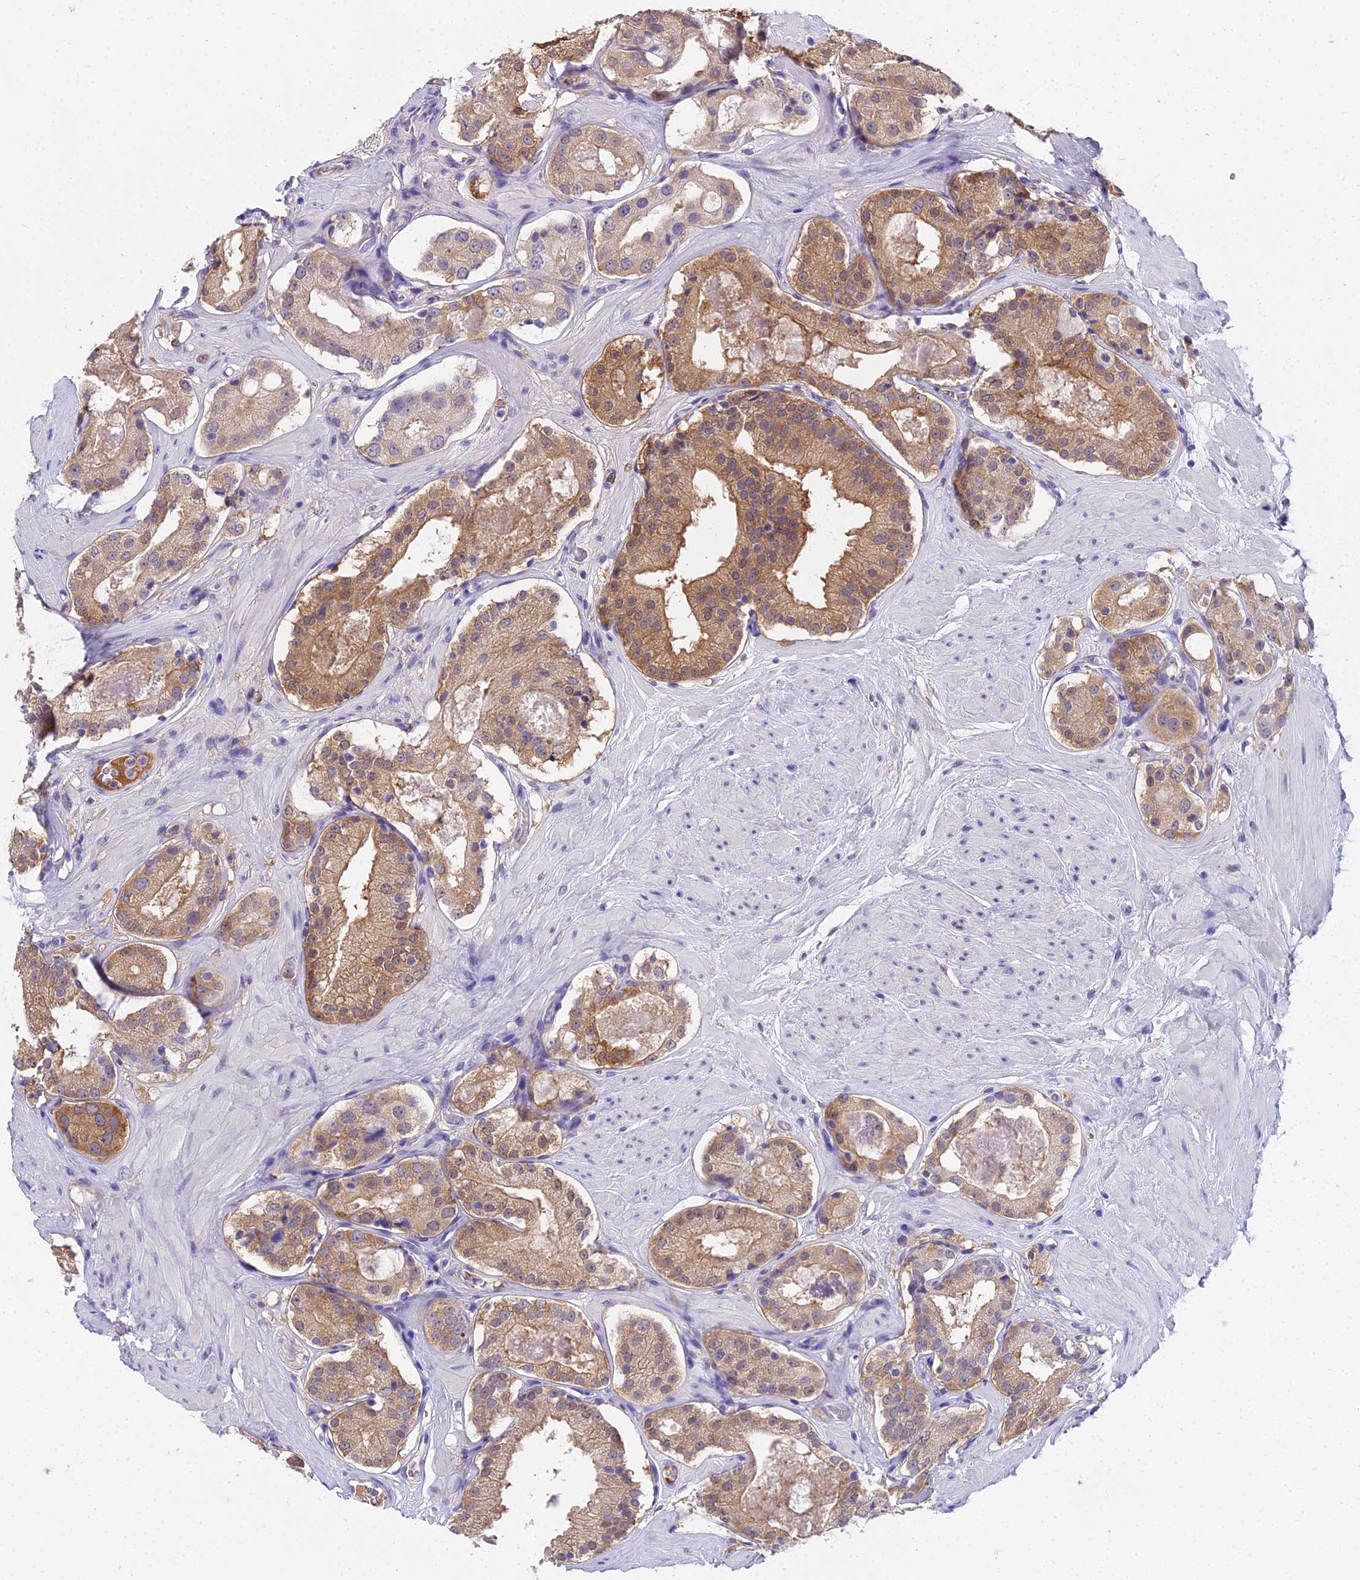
{"staining": {"intensity": "moderate", "quantity": ">75%", "location": "cytoplasmic/membranous"}, "tissue": "prostate cancer", "cell_type": "Tumor cells", "image_type": "cancer", "snomed": [{"axis": "morphology", "description": "Adenocarcinoma, High grade"}, {"axis": "topography", "description": "Prostate"}], "caption": "High-grade adenocarcinoma (prostate) tissue exhibits moderate cytoplasmic/membranous expression in about >75% of tumor cells", "gene": "MAT2A", "patient": {"sex": "male", "age": 65}}